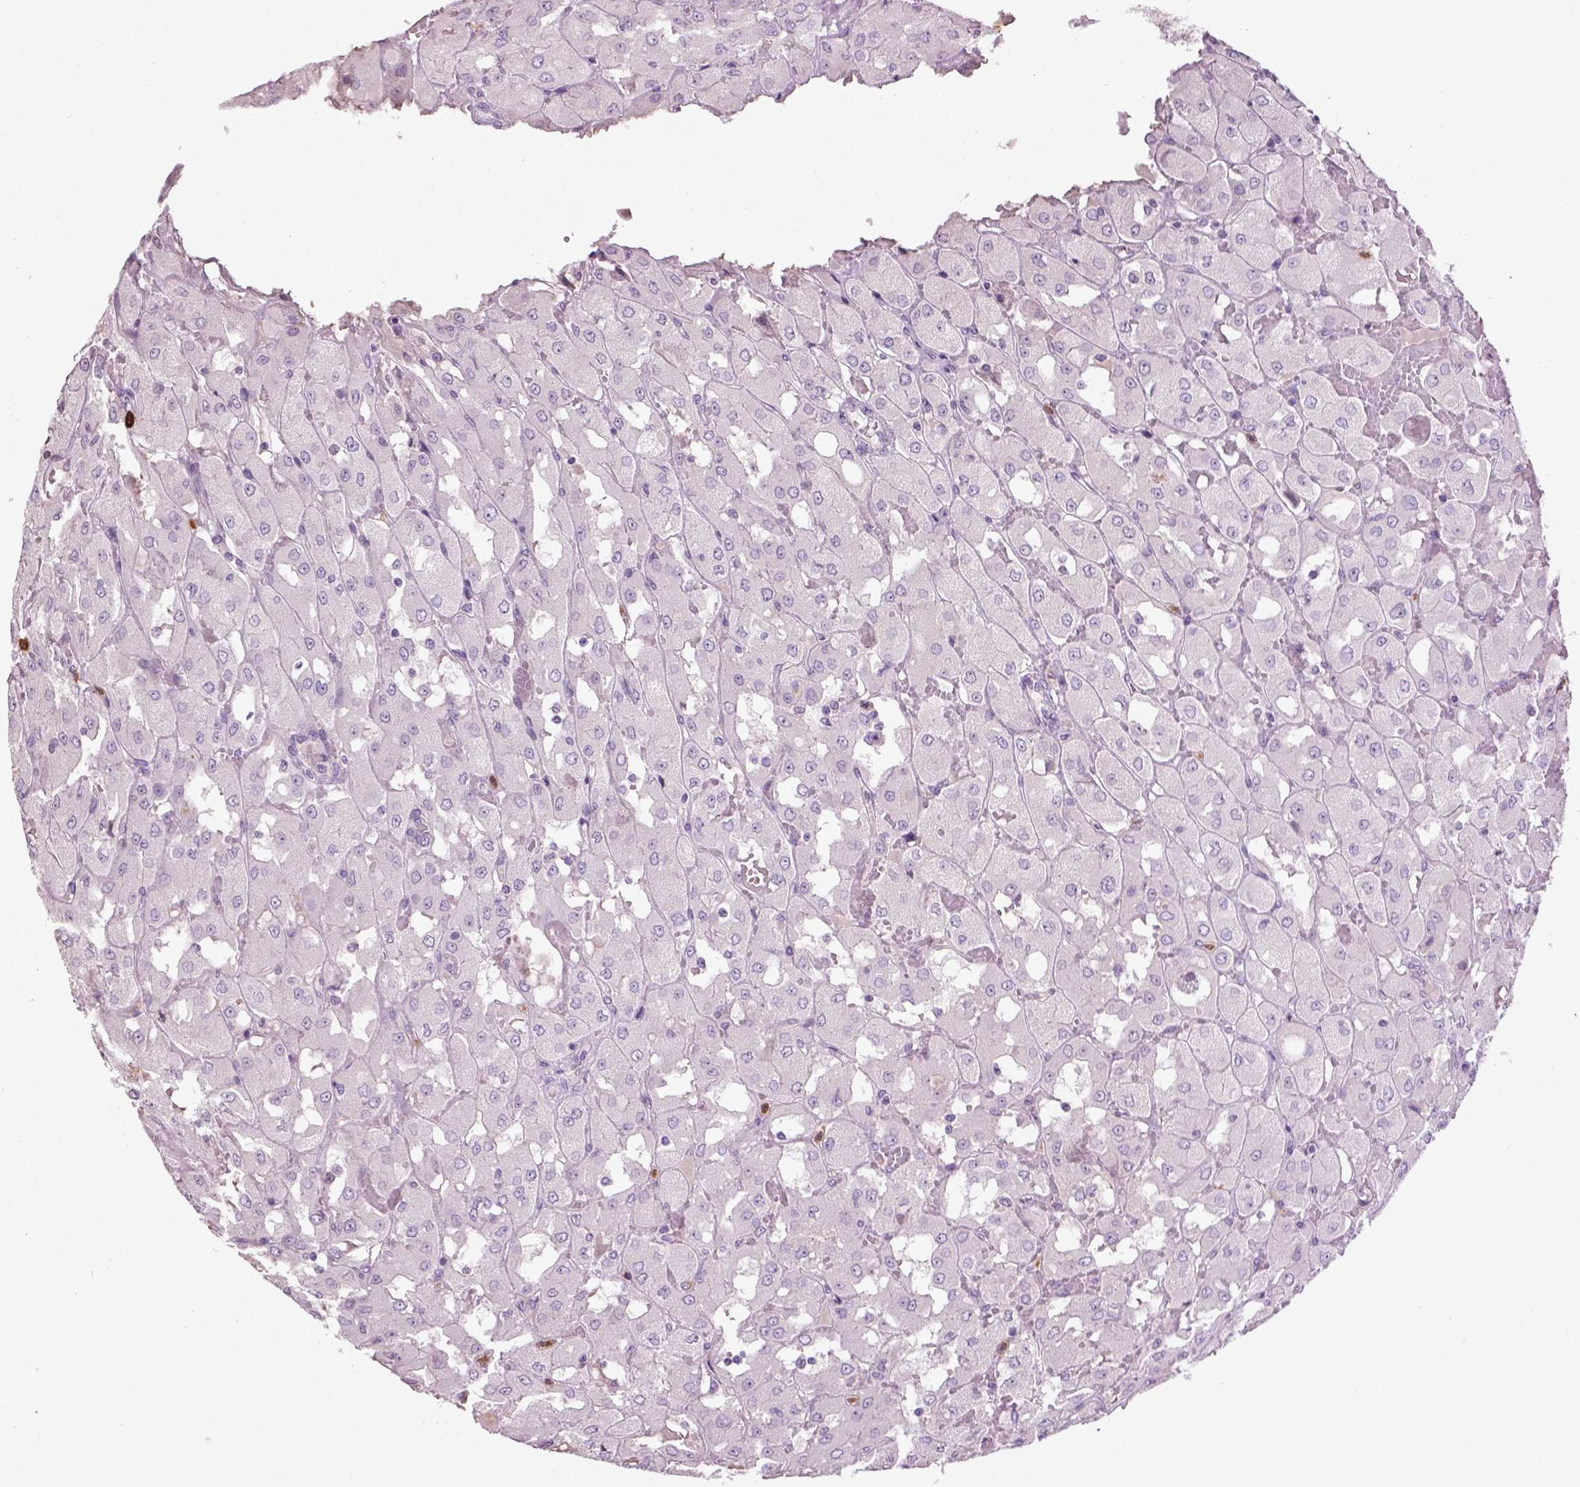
{"staining": {"intensity": "negative", "quantity": "none", "location": "none"}, "tissue": "renal cancer", "cell_type": "Tumor cells", "image_type": "cancer", "snomed": [{"axis": "morphology", "description": "Adenocarcinoma, NOS"}, {"axis": "topography", "description": "Kidney"}], "caption": "Tumor cells show no significant expression in renal cancer (adenocarcinoma). Nuclei are stained in blue.", "gene": "NTNG2", "patient": {"sex": "male", "age": 72}}